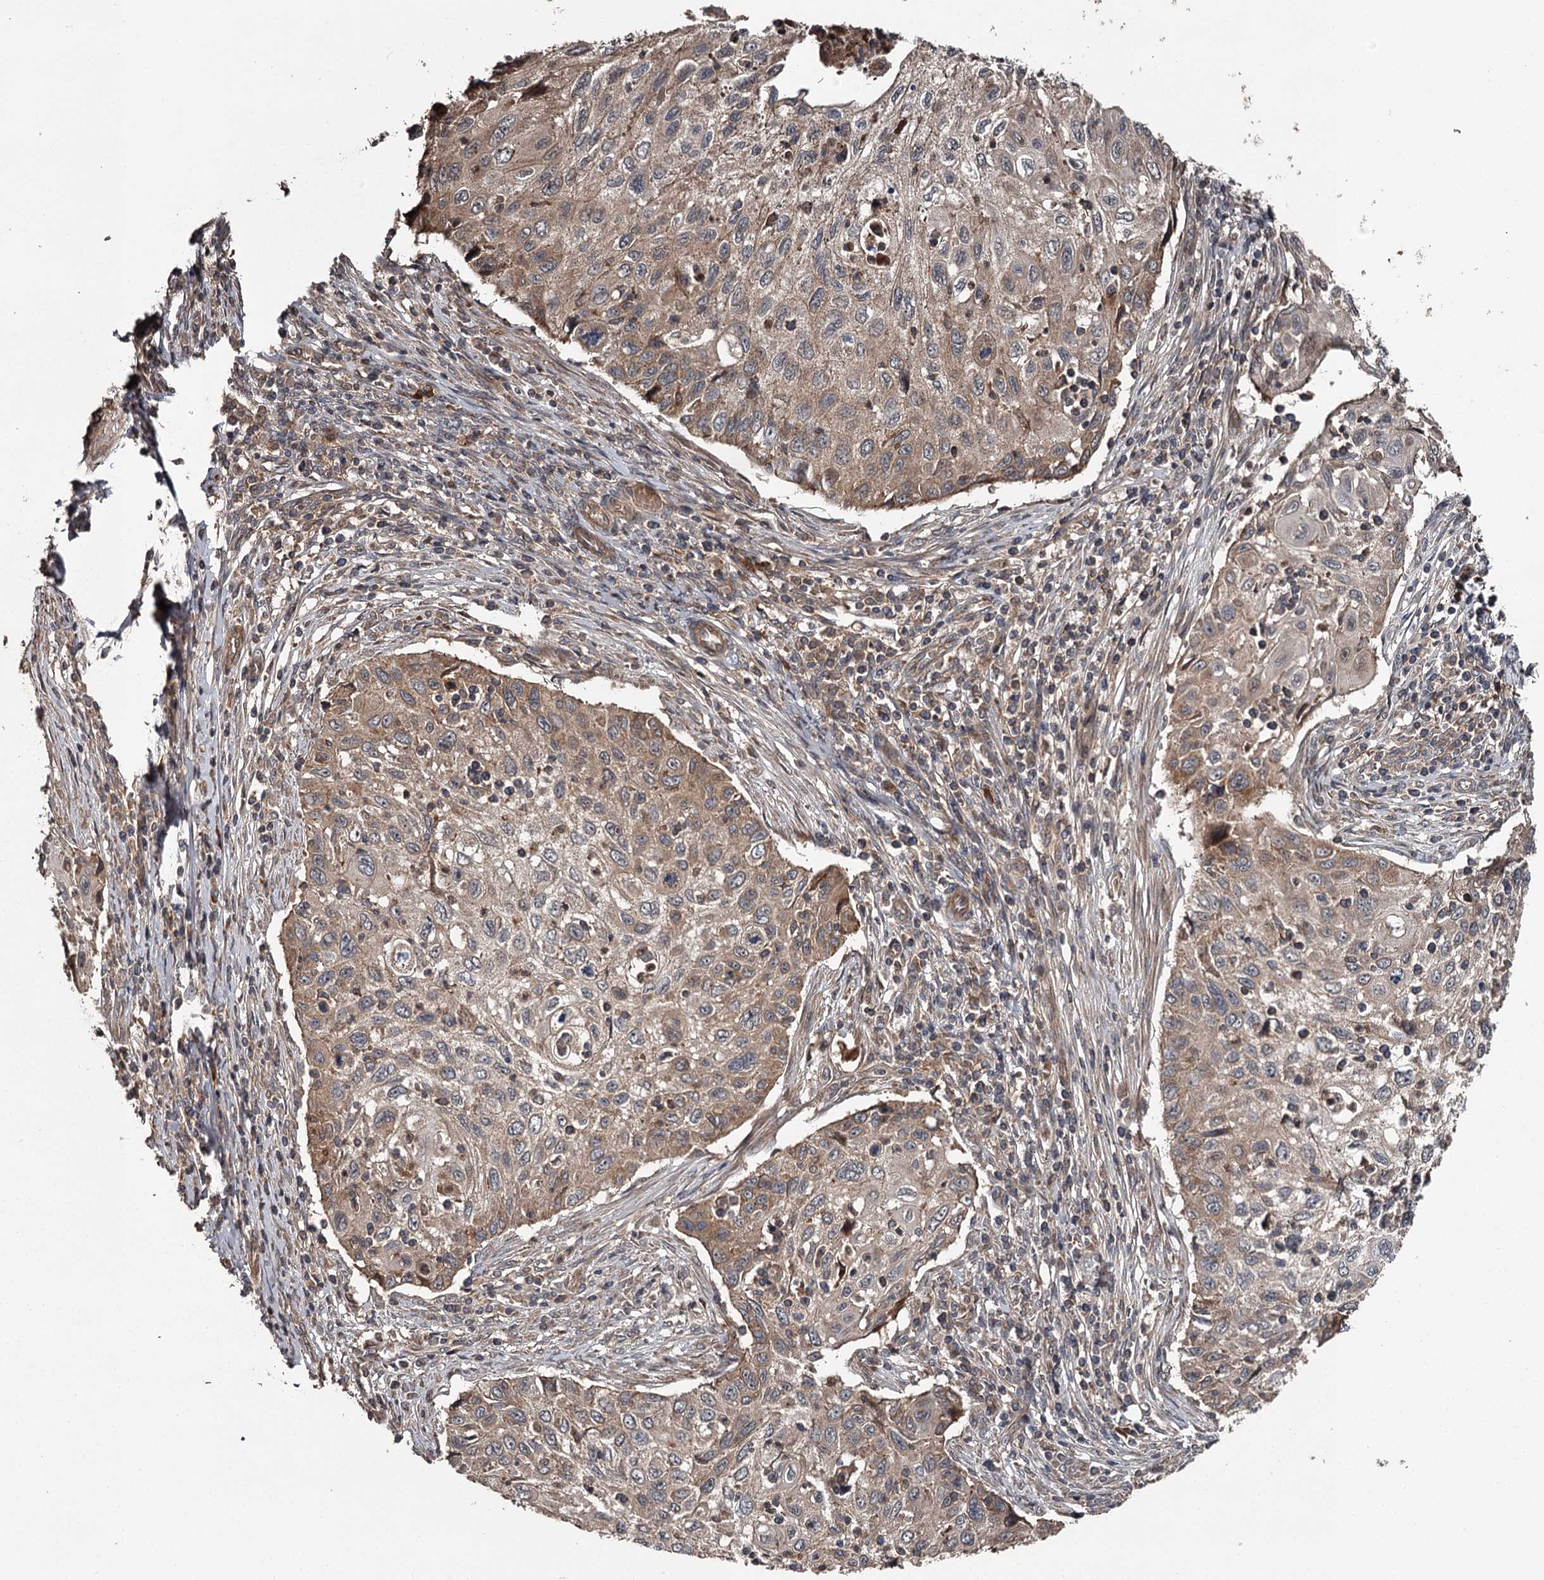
{"staining": {"intensity": "moderate", "quantity": ">75%", "location": "cytoplasmic/membranous"}, "tissue": "cervical cancer", "cell_type": "Tumor cells", "image_type": "cancer", "snomed": [{"axis": "morphology", "description": "Squamous cell carcinoma, NOS"}, {"axis": "topography", "description": "Cervix"}], "caption": "Tumor cells demonstrate medium levels of moderate cytoplasmic/membranous positivity in about >75% of cells in human cervical cancer.", "gene": "RAB21", "patient": {"sex": "female", "age": 70}}